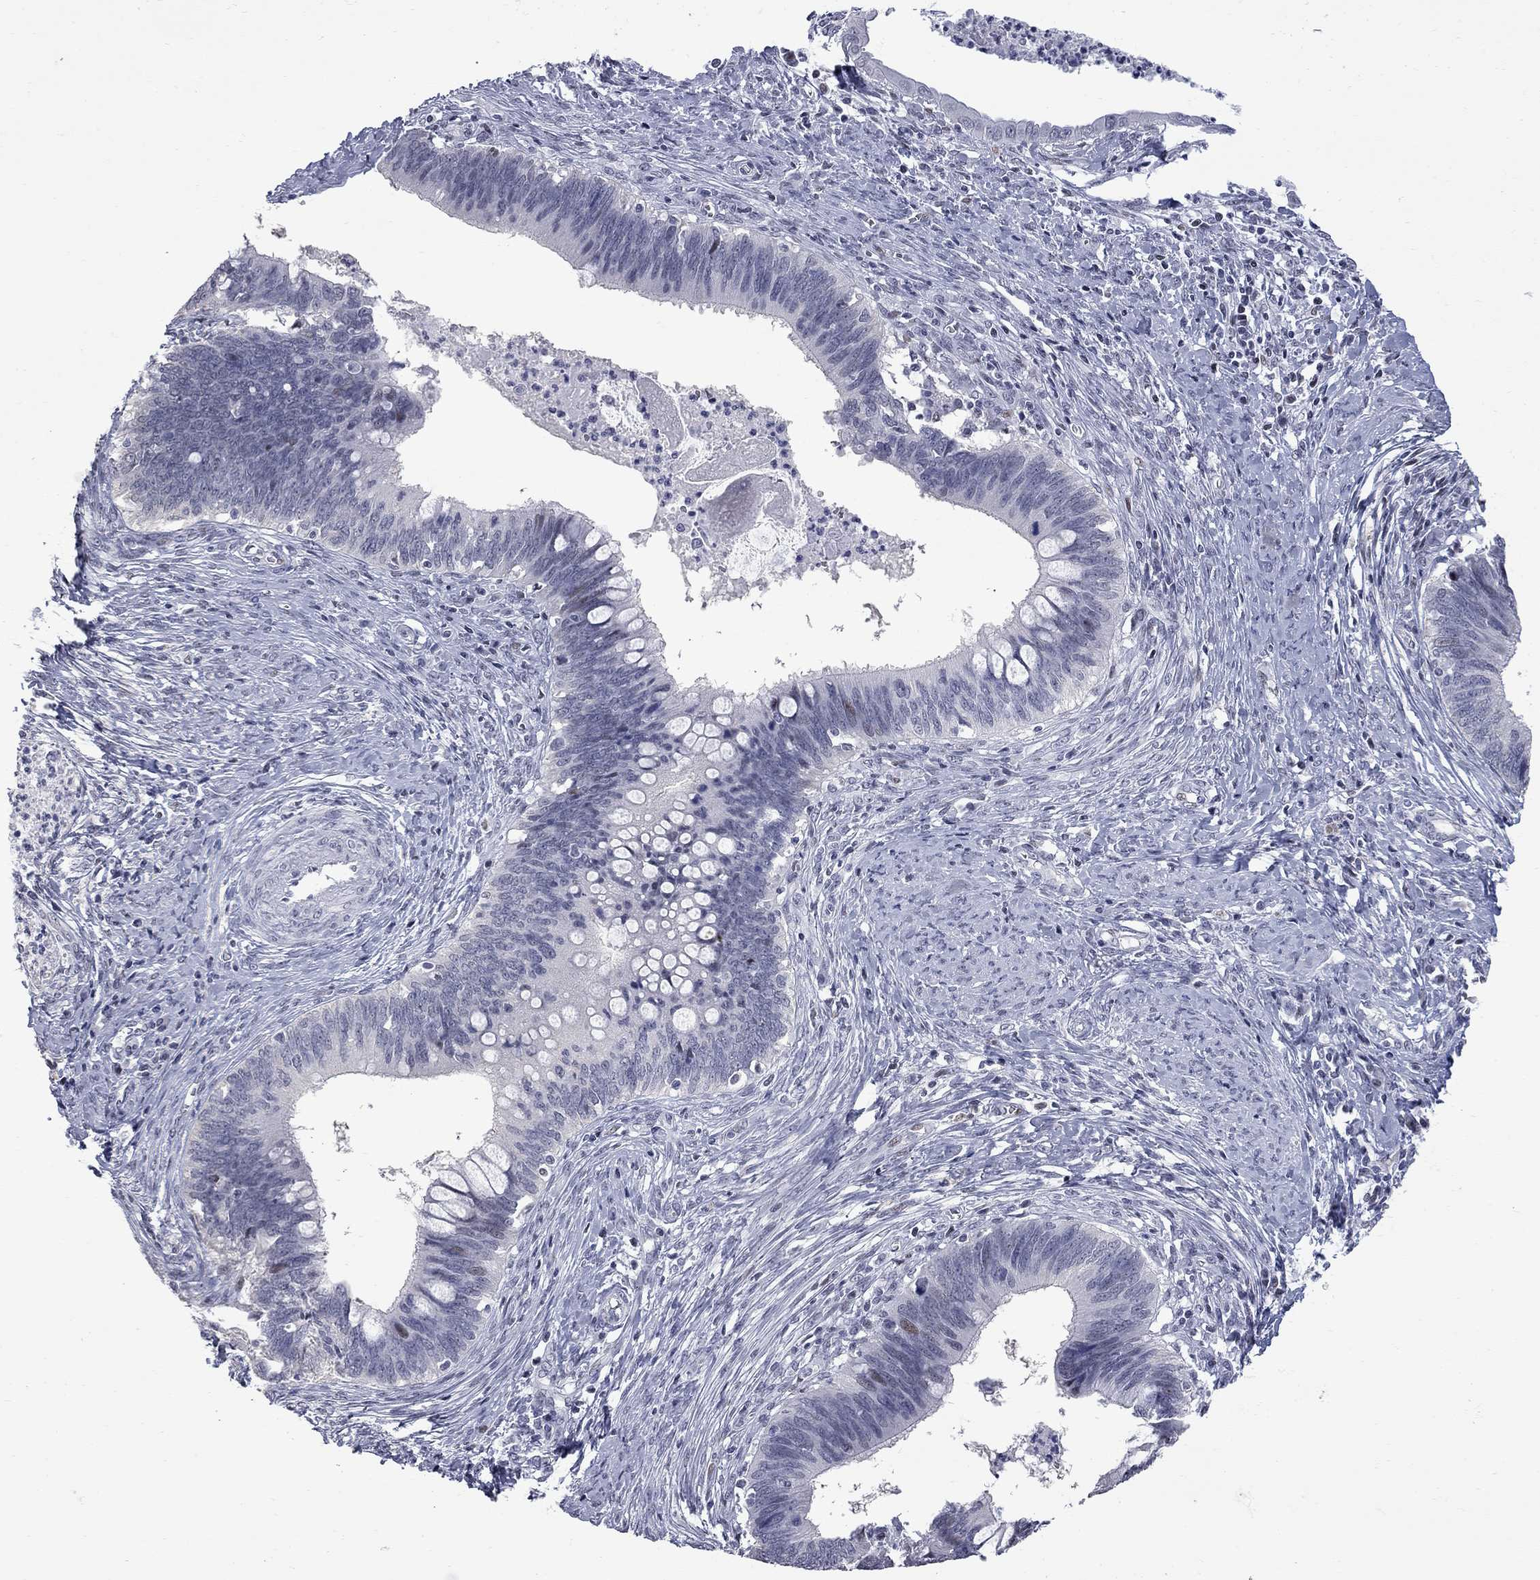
{"staining": {"intensity": "weak", "quantity": "<25%", "location": "nuclear"}, "tissue": "cervical cancer", "cell_type": "Tumor cells", "image_type": "cancer", "snomed": [{"axis": "morphology", "description": "Adenocarcinoma, NOS"}, {"axis": "topography", "description": "Cervix"}], "caption": "This micrograph is of cervical adenocarcinoma stained with immunohistochemistry to label a protein in brown with the nuclei are counter-stained blue. There is no staining in tumor cells. Brightfield microscopy of immunohistochemistry stained with DAB (brown) and hematoxylin (blue), captured at high magnification.", "gene": "ZNF154", "patient": {"sex": "female", "age": 42}}